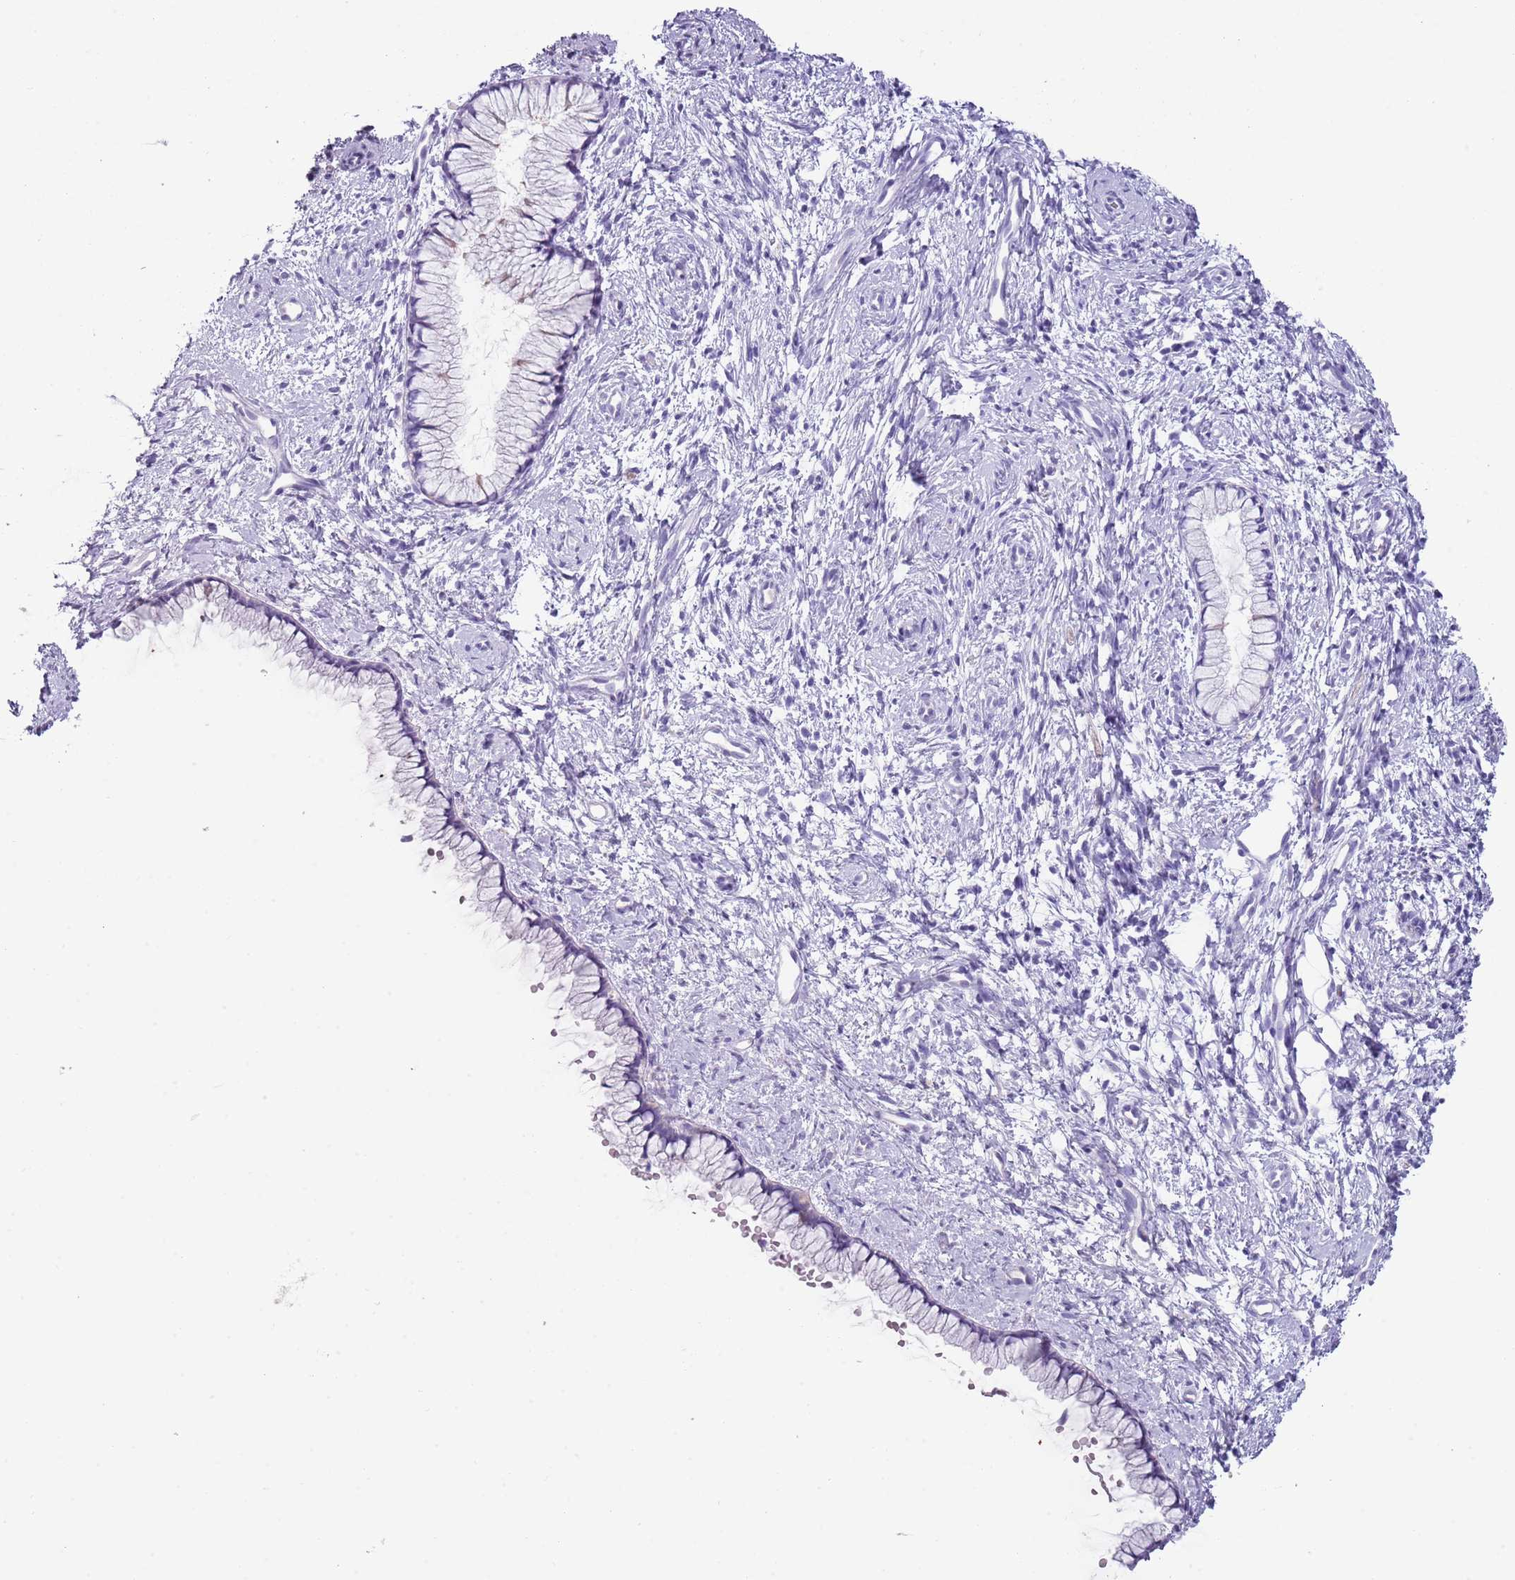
{"staining": {"intensity": "negative", "quantity": "none", "location": "none"}, "tissue": "cervix", "cell_type": "Glandular cells", "image_type": "normal", "snomed": [{"axis": "morphology", "description": "Normal tissue, NOS"}, {"axis": "topography", "description": "Cervix"}], "caption": "Human cervix stained for a protein using immunohistochemistry (IHC) displays no staining in glandular cells.", "gene": "ENSG00000271254", "patient": {"sex": "female", "age": 57}}